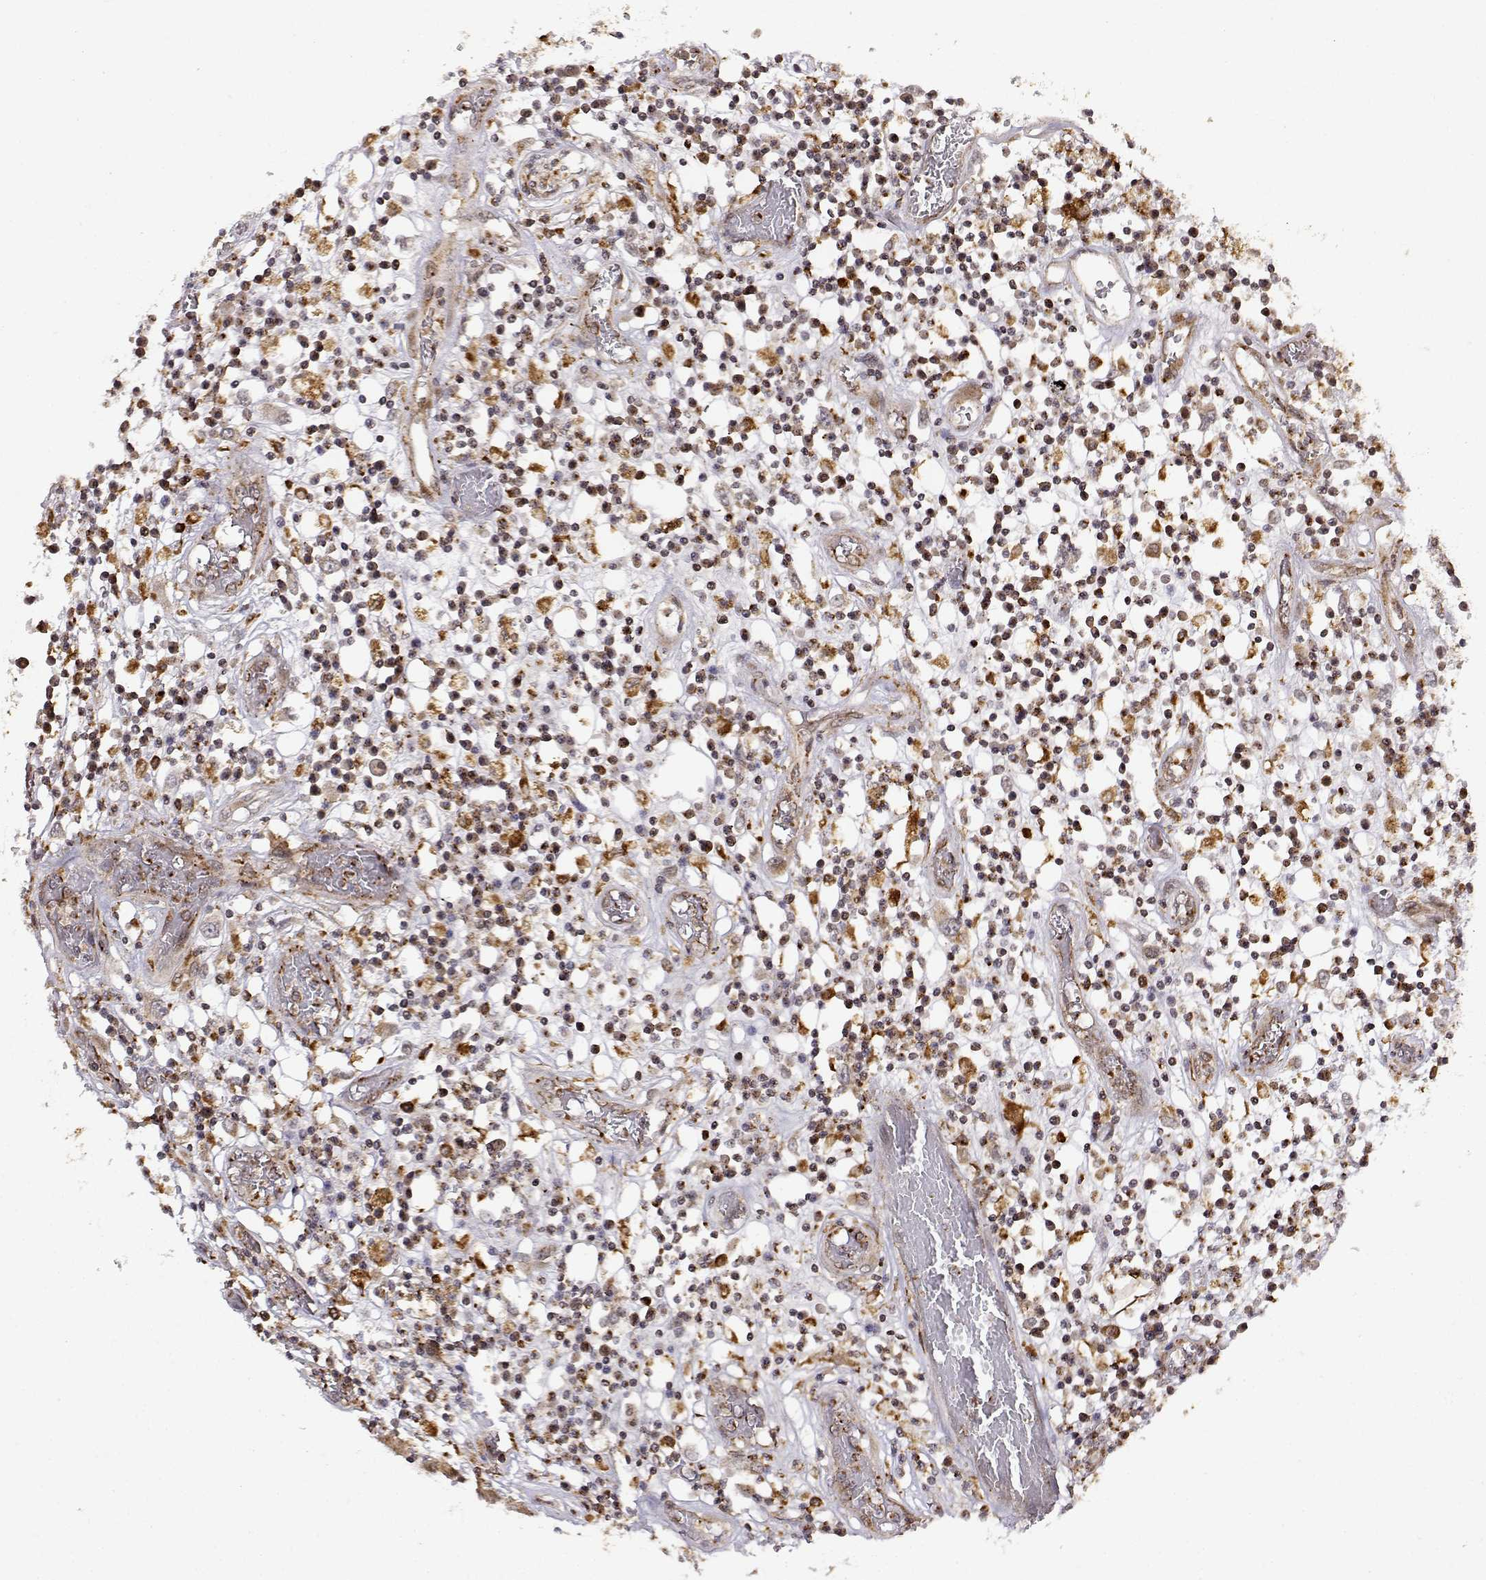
{"staining": {"intensity": "moderate", "quantity": ">75%", "location": "cytoplasmic/membranous"}, "tissue": "colorectal cancer", "cell_type": "Tumor cells", "image_type": "cancer", "snomed": [{"axis": "morphology", "description": "Adenocarcinoma, NOS"}, {"axis": "topography", "description": "Rectum"}], "caption": "An IHC image of tumor tissue is shown. Protein staining in brown labels moderate cytoplasmic/membranous positivity in colorectal cancer (adenocarcinoma) within tumor cells. (DAB IHC with brightfield microscopy, high magnification).", "gene": "RNF13", "patient": {"sex": "male", "age": 54}}